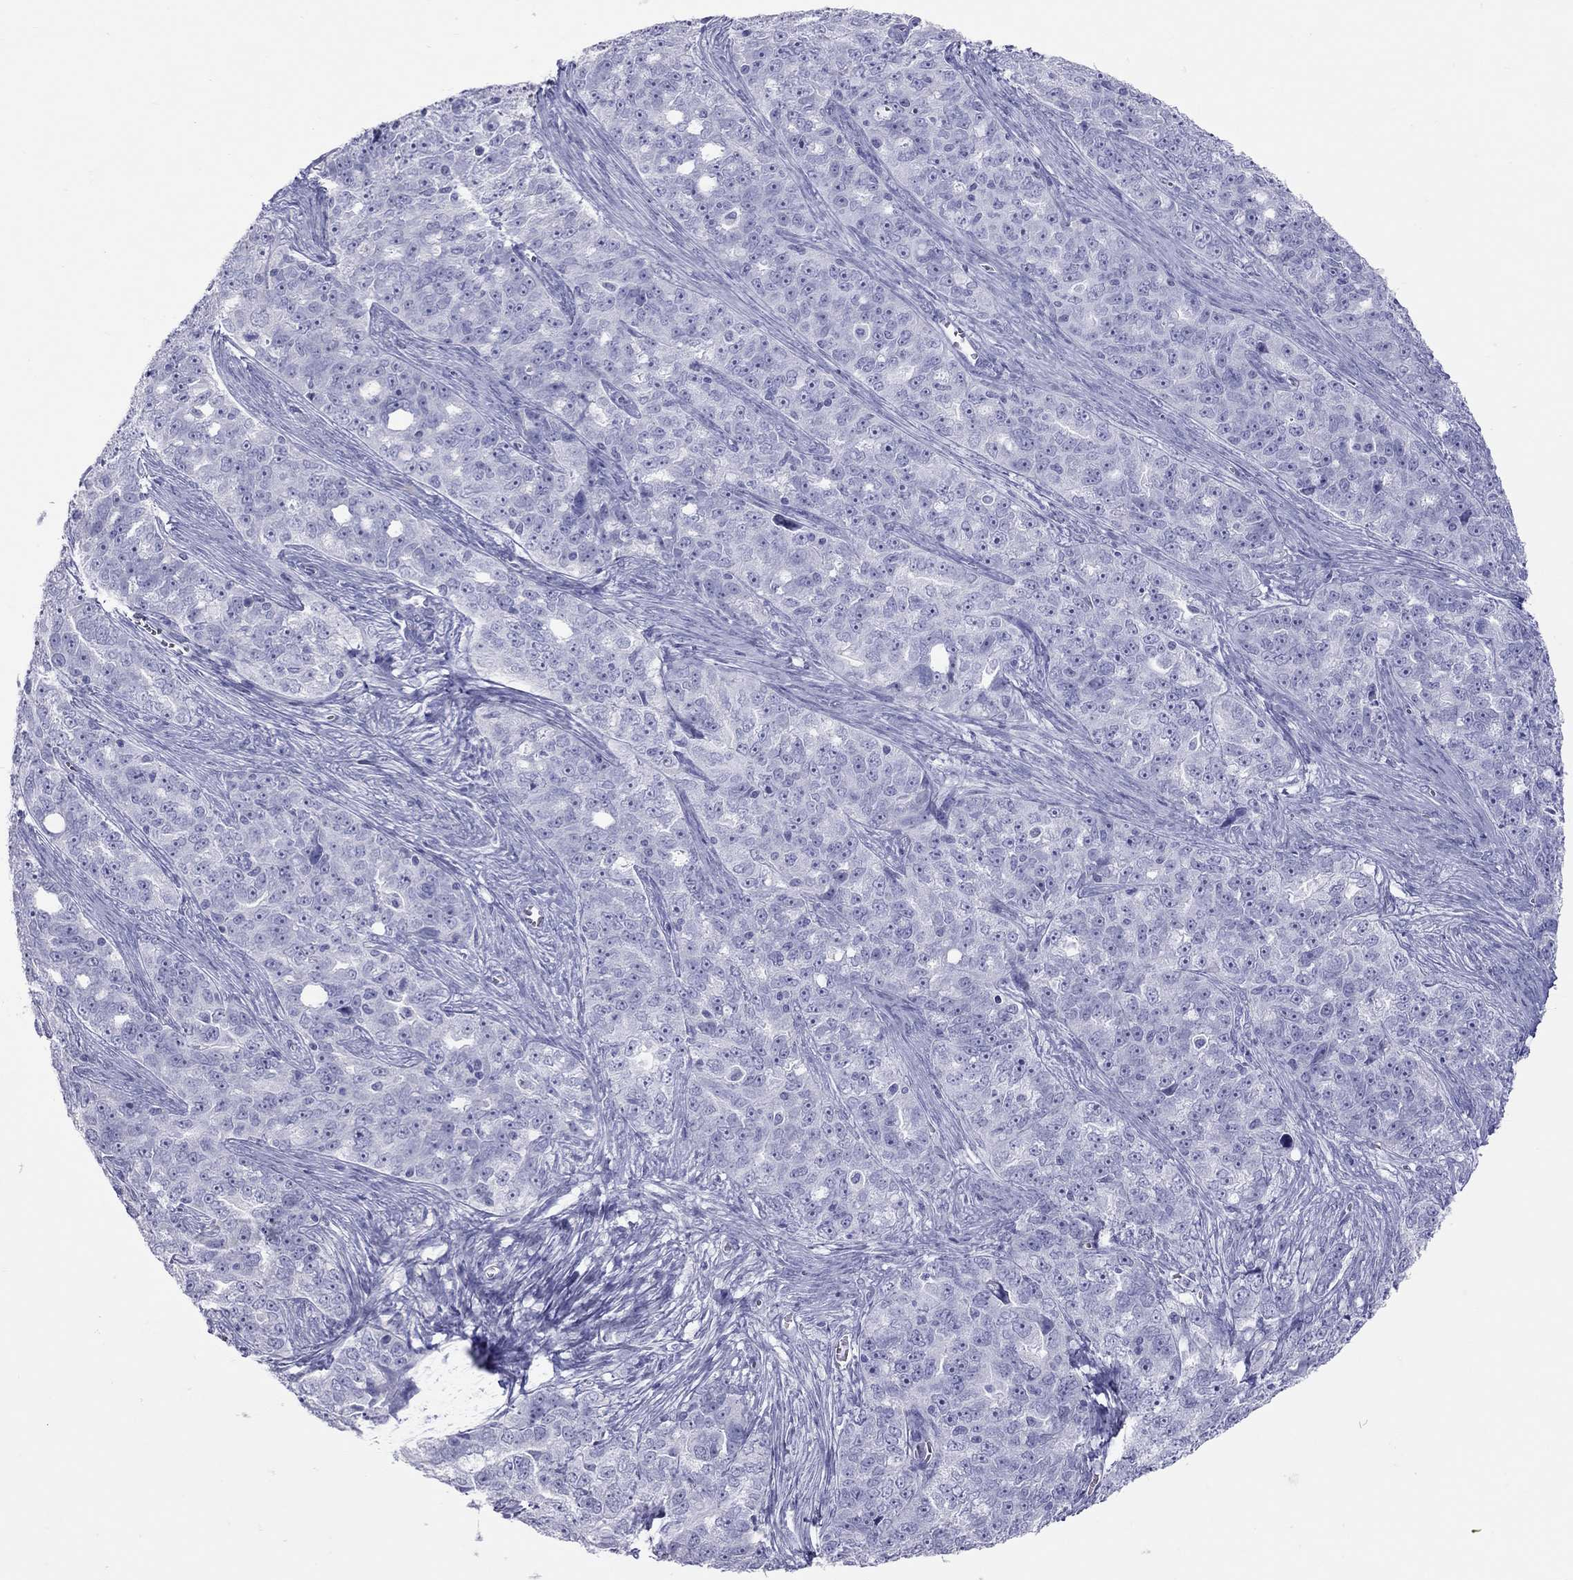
{"staining": {"intensity": "negative", "quantity": "none", "location": "none"}, "tissue": "ovarian cancer", "cell_type": "Tumor cells", "image_type": "cancer", "snomed": [{"axis": "morphology", "description": "Cystadenocarcinoma, serous, NOS"}, {"axis": "topography", "description": "Ovary"}], "caption": "DAB (3,3'-diaminobenzidine) immunohistochemical staining of human ovarian cancer (serous cystadenocarcinoma) reveals no significant staining in tumor cells. The staining was performed using DAB (3,3'-diaminobenzidine) to visualize the protein expression in brown, while the nuclei were stained in blue with hematoxylin (Magnification: 20x).", "gene": "STAG3", "patient": {"sex": "female", "age": 51}}